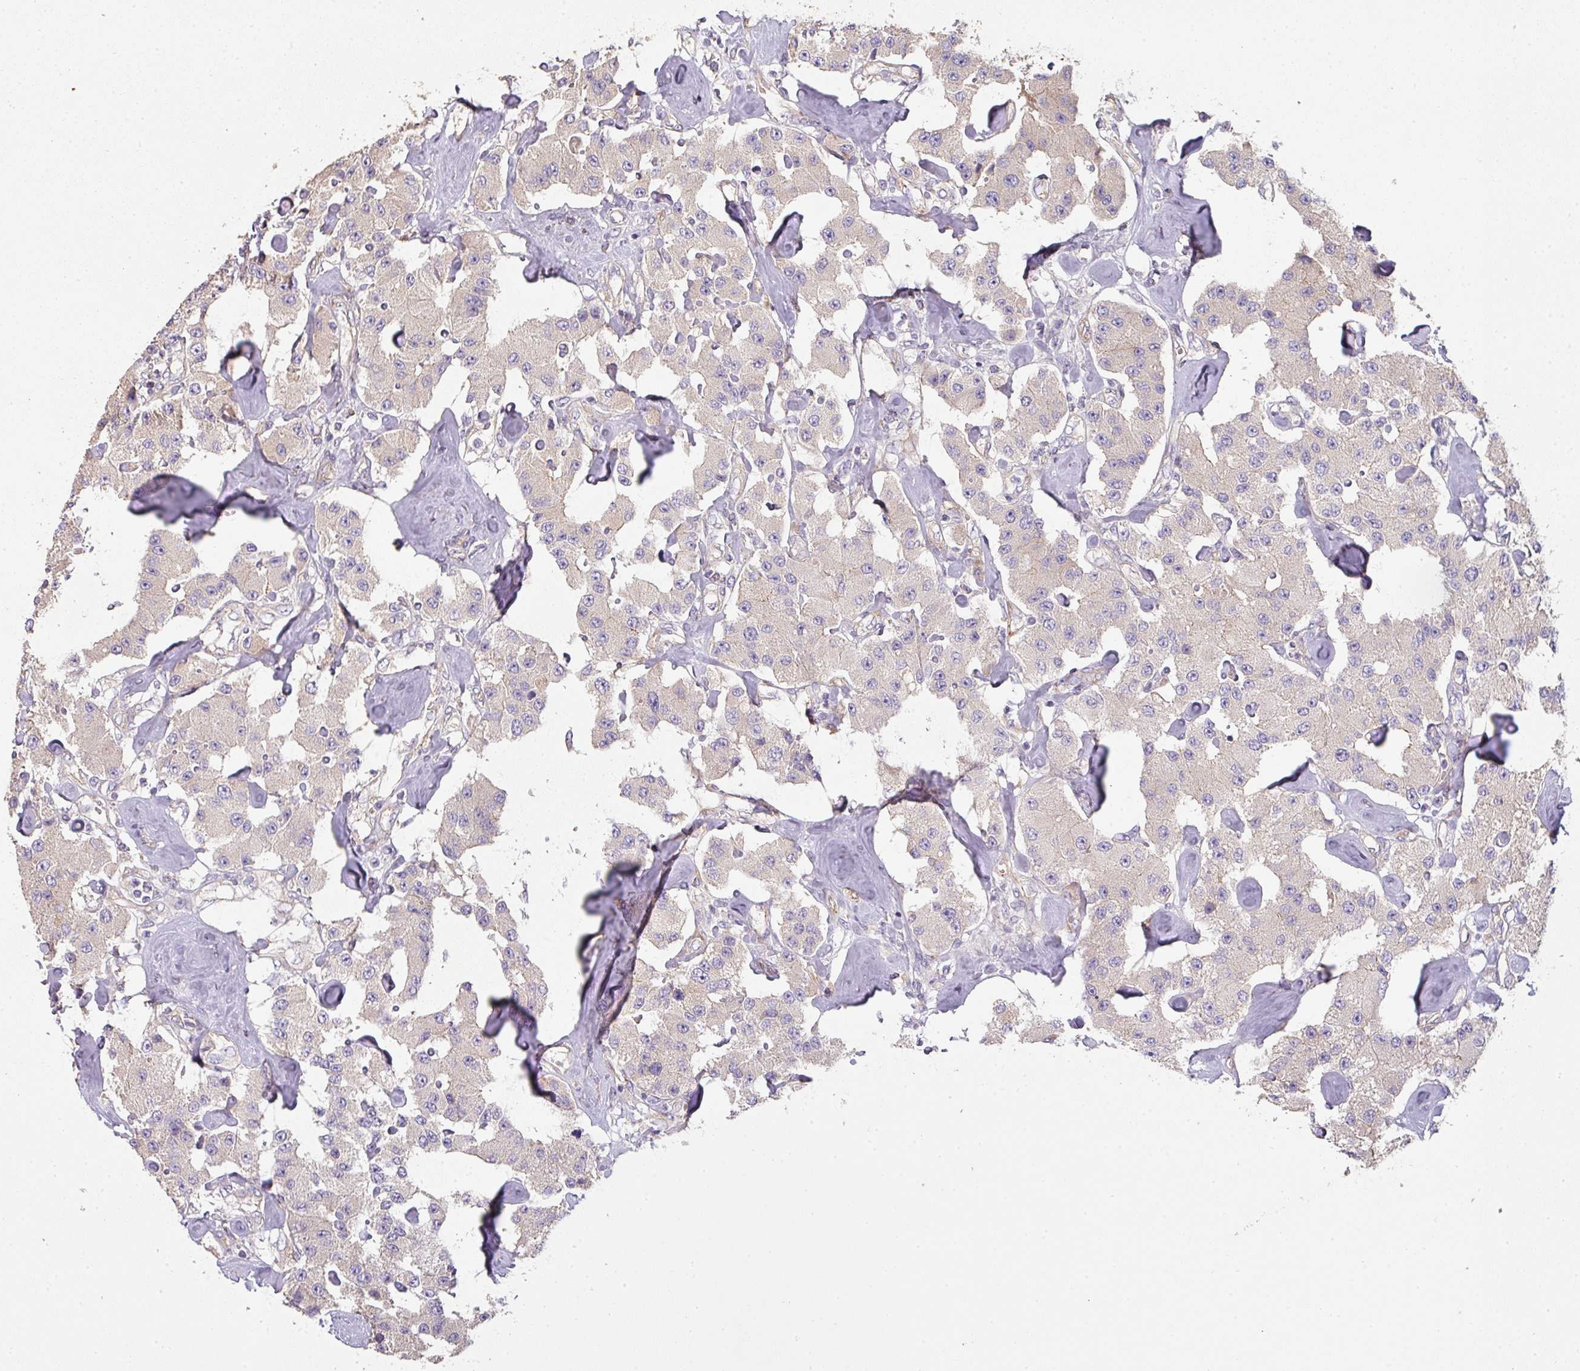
{"staining": {"intensity": "negative", "quantity": "none", "location": "none"}, "tissue": "carcinoid", "cell_type": "Tumor cells", "image_type": "cancer", "snomed": [{"axis": "morphology", "description": "Carcinoid, malignant, NOS"}, {"axis": "topography", "description": "Pancreas"}], "caption": "A micrograph of carcinoid stained for a protein exhibits no brown staining in tumor cells.", "gene": "PCDH1", "patient": {"sex": "male", "age": 41}}